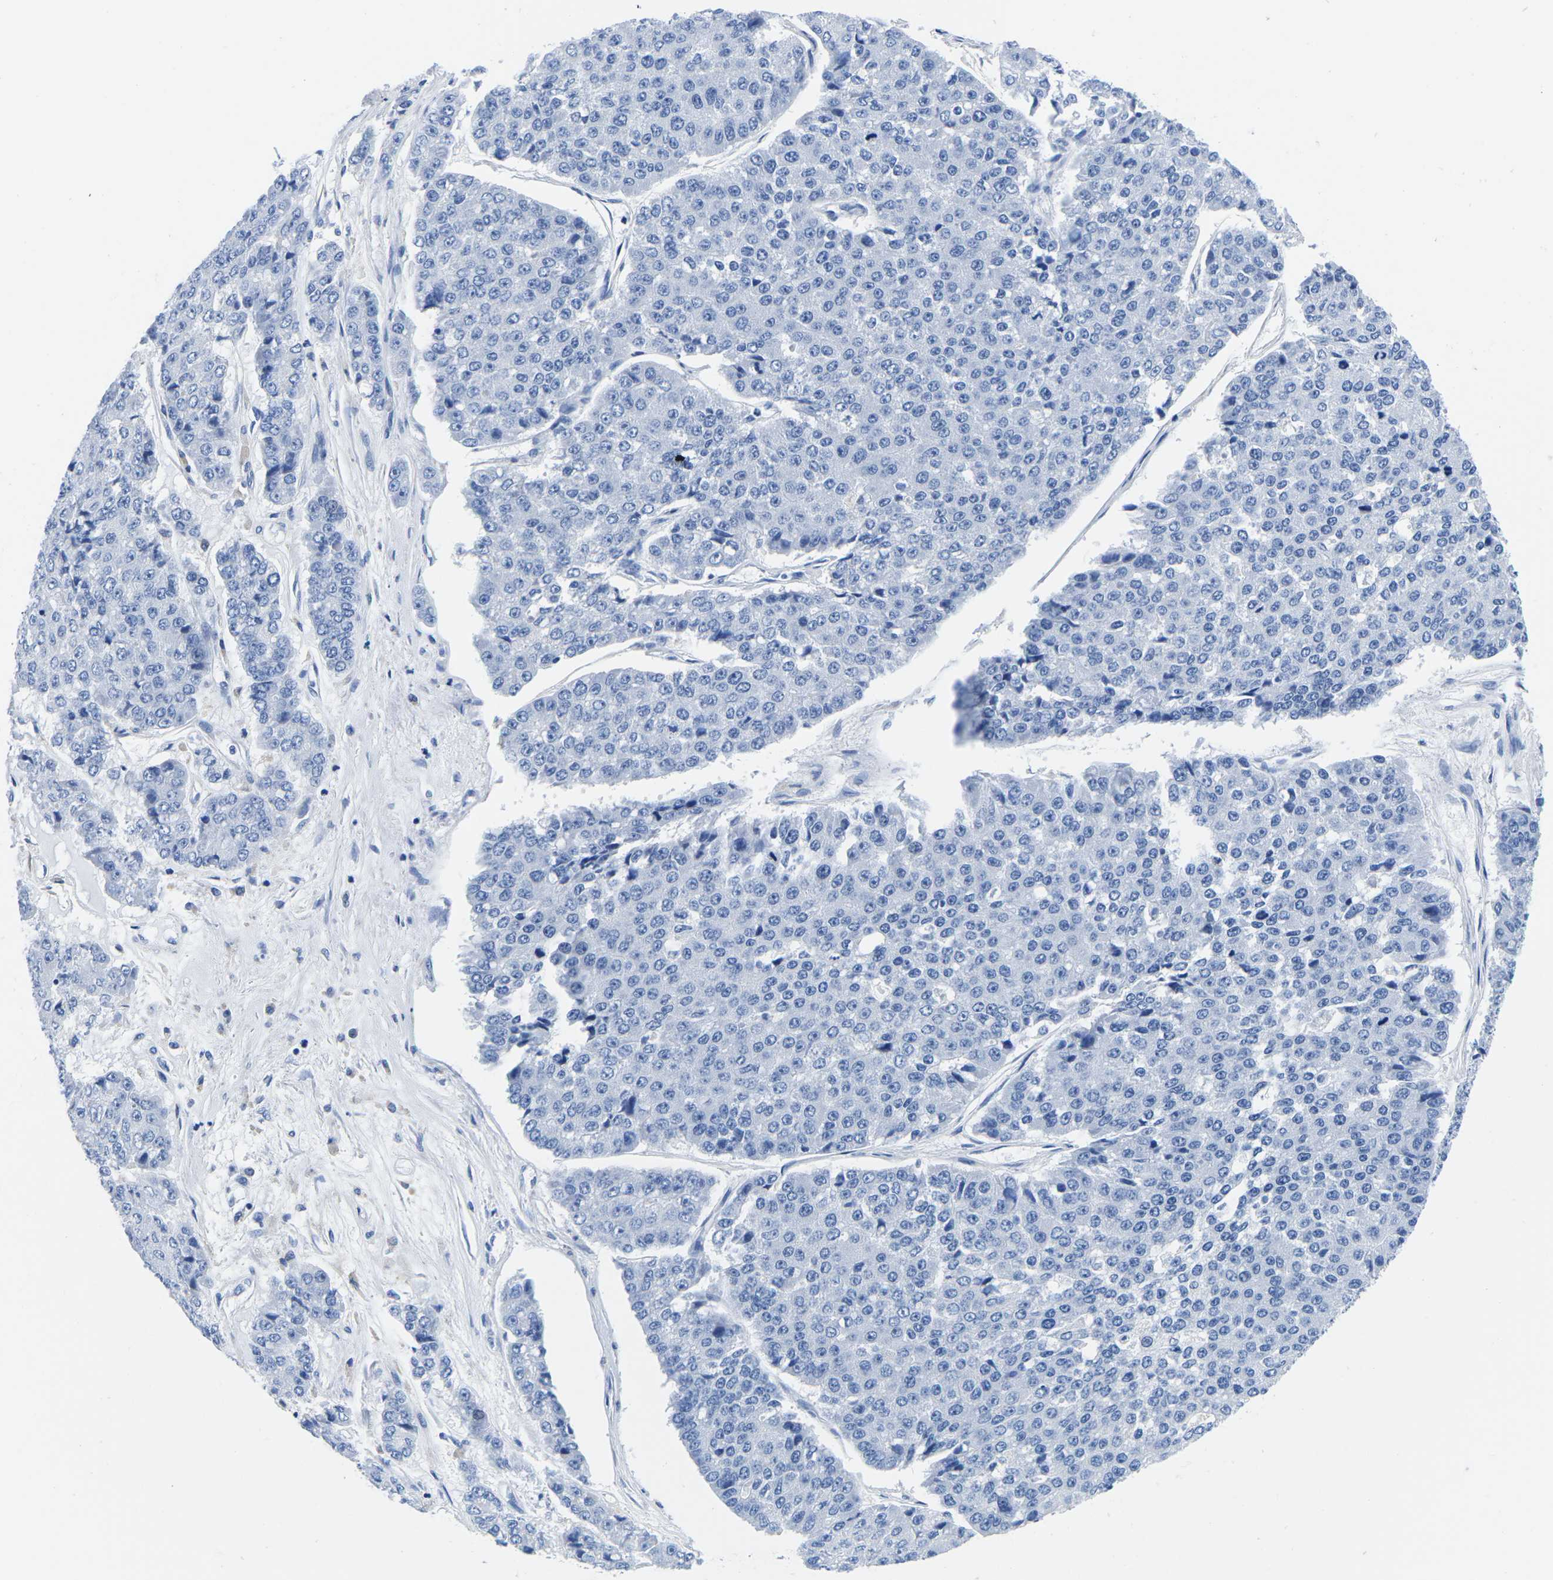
{"staining": {"intensity": "negative", "quantity": "none", "location": "none"}, "tissue": "pancreatic cancer", "cell_type": "Tumor cells", "image_type": "cancer", "snomed": [{"axis": "morphology", "description": "Adenocarcinoma, NOS"}, {"axis": "topography", "description": "Pancreas"}], "caption": "Pancreatic cancer (adenocarcinoma) stained for a protein using IHC shows no positivity tumor cells.", "gene": "CYP1A2", "patient": {"sex": "male", "age": 50}}